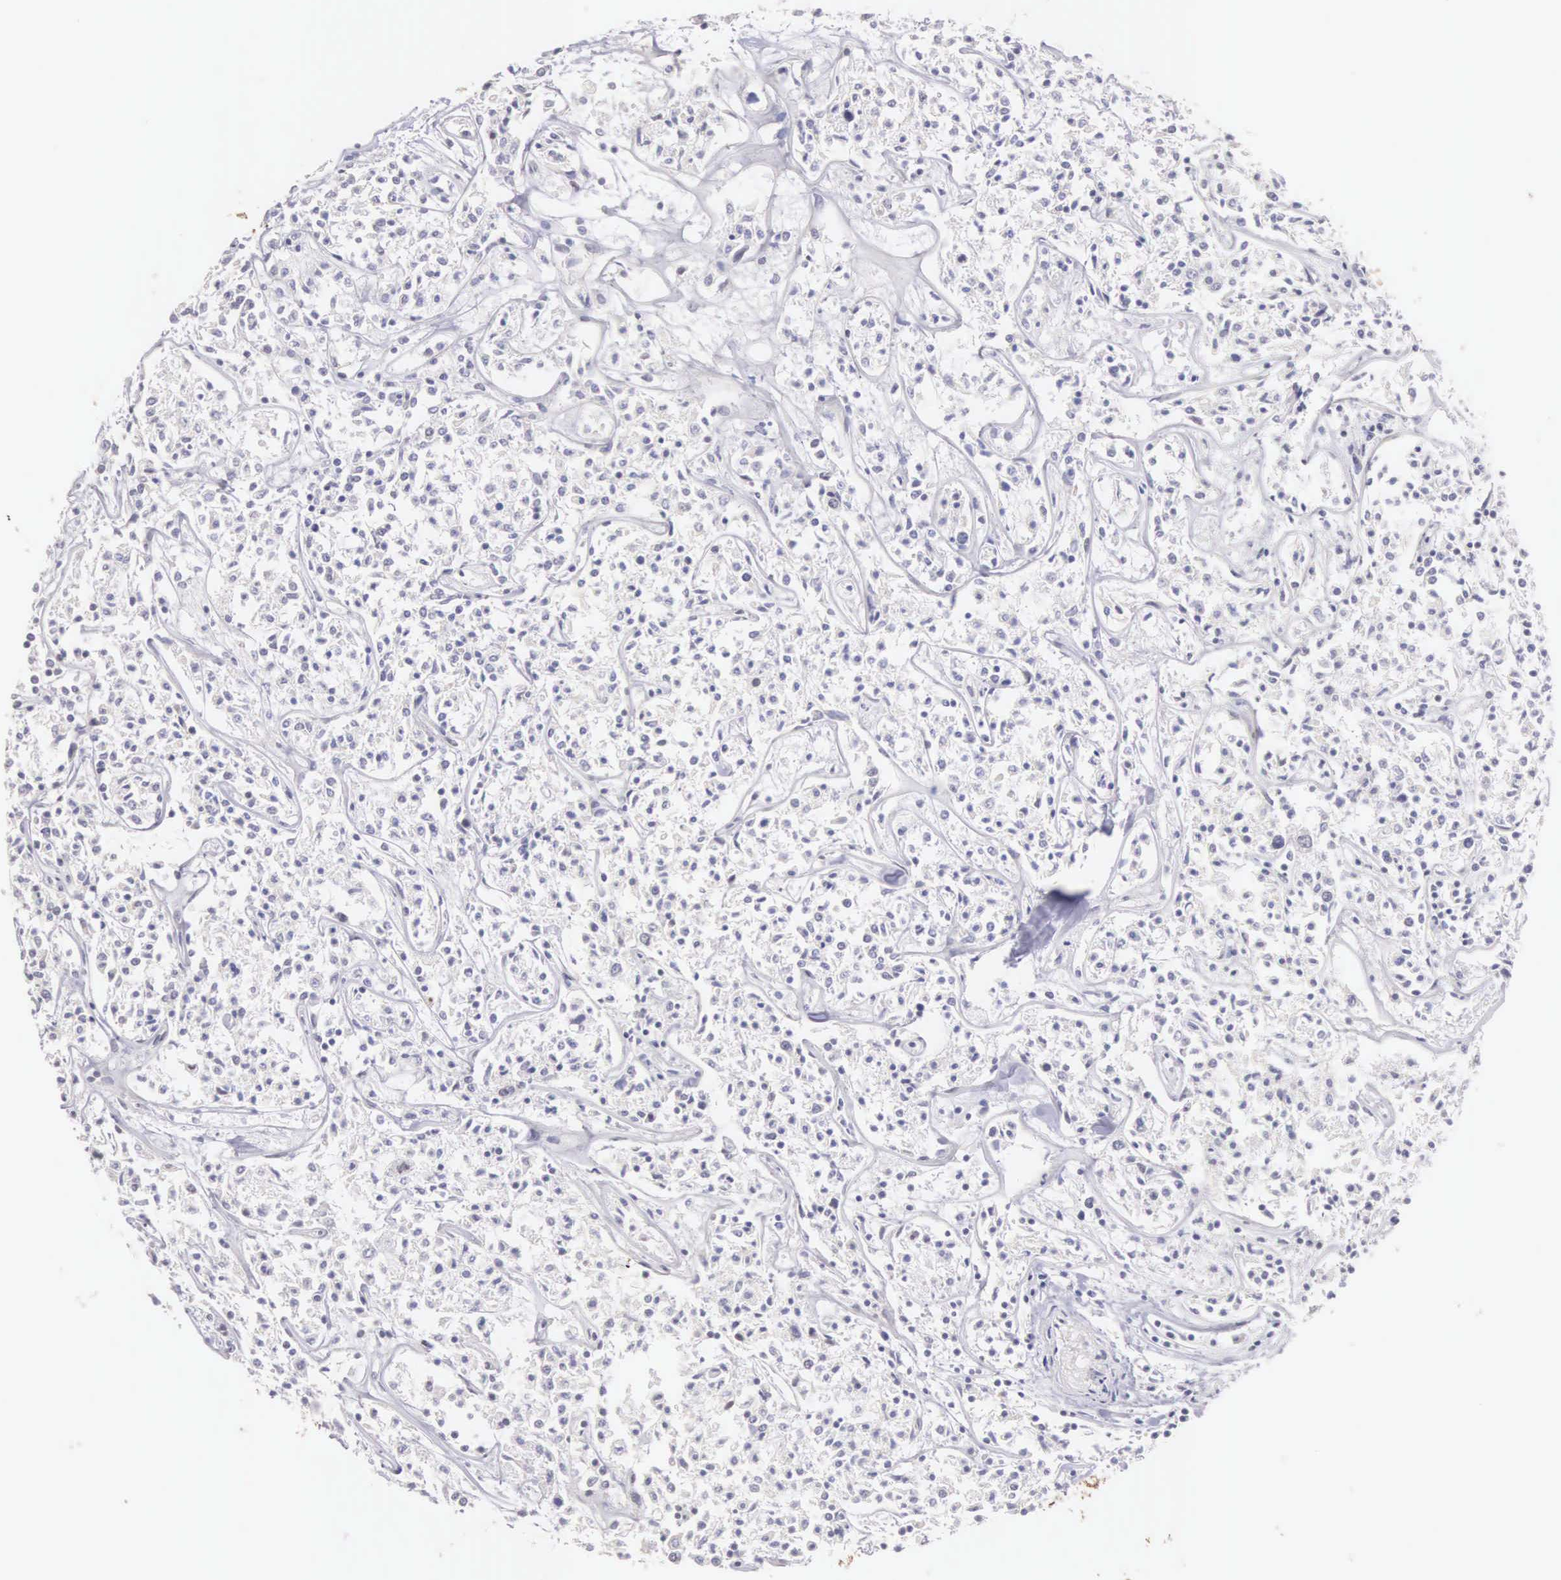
{"staining": {"intensity": "negative", "quantity": "none", "location": "none"}, "tissue": "lymphoma", "cell_type": "Tumor cells", "image_type": "cancer", "snomed": [{"axis": "morphology", "description": "Malignant lymphoma, non-Hodgkin's type, Low grade"}, {"axis": "topography", "description": "Small intestine"}], "caption": "There is no significant staining in tumor cells of malignant lymphoma, non-Hodgkin's type (low-grade).", "gene": "PIR", "patient": {"sex": "female", "age": 59}}